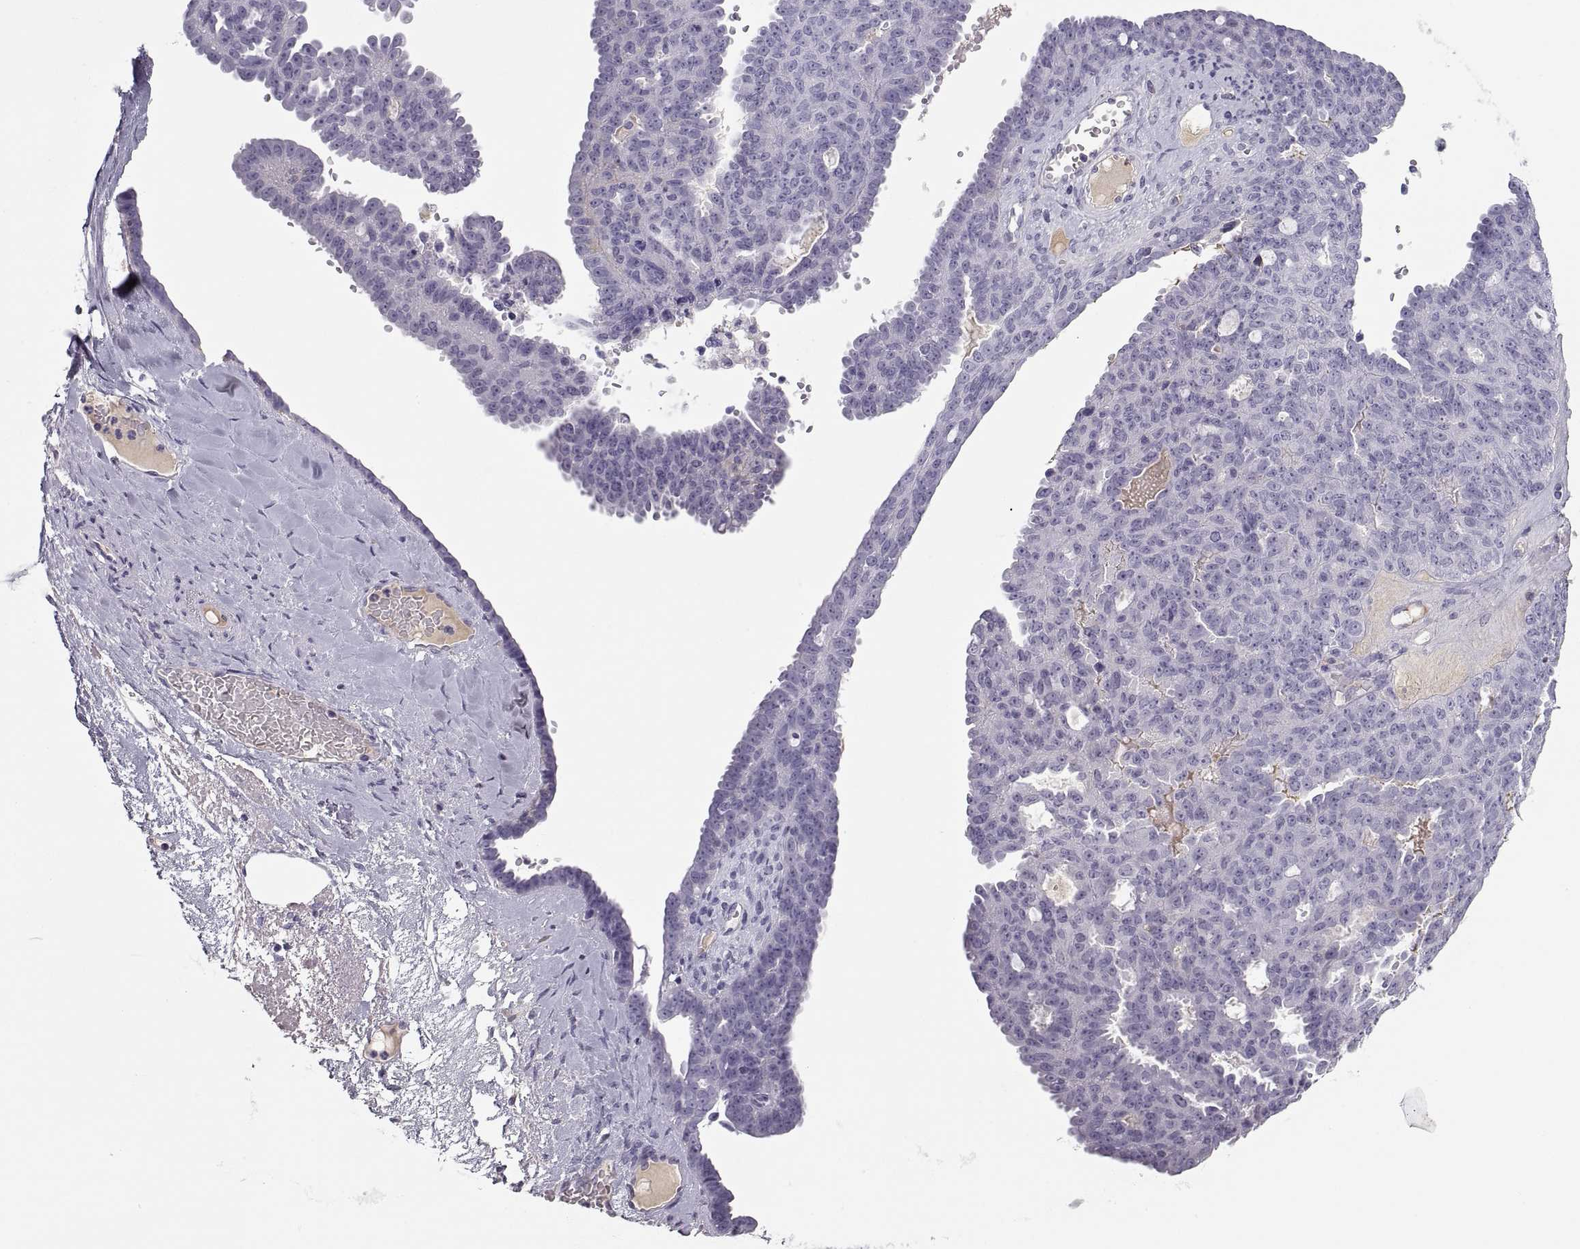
{"staining": {"intensity": "weak", "quantity": "<25%", "location": "cytoplasmic/membranous"}, "tissue": "ovarian cancer", "cell_type": "Tumor cells", "image_type": "cancer", "snomed": [{"axis": "morphology", "description": "Cystadenocarcinoma, serous, NOS"}, {"axis": "topography", "description": "Ovary"}], "caption": "The immunohistochemistry photomicrograph has no significant staining in tumor cells of serous cystadenocarcinoma (ovarian) tissue.", "gene": "MAGEB2", "patient": {"sex": "female", "age": 71}}